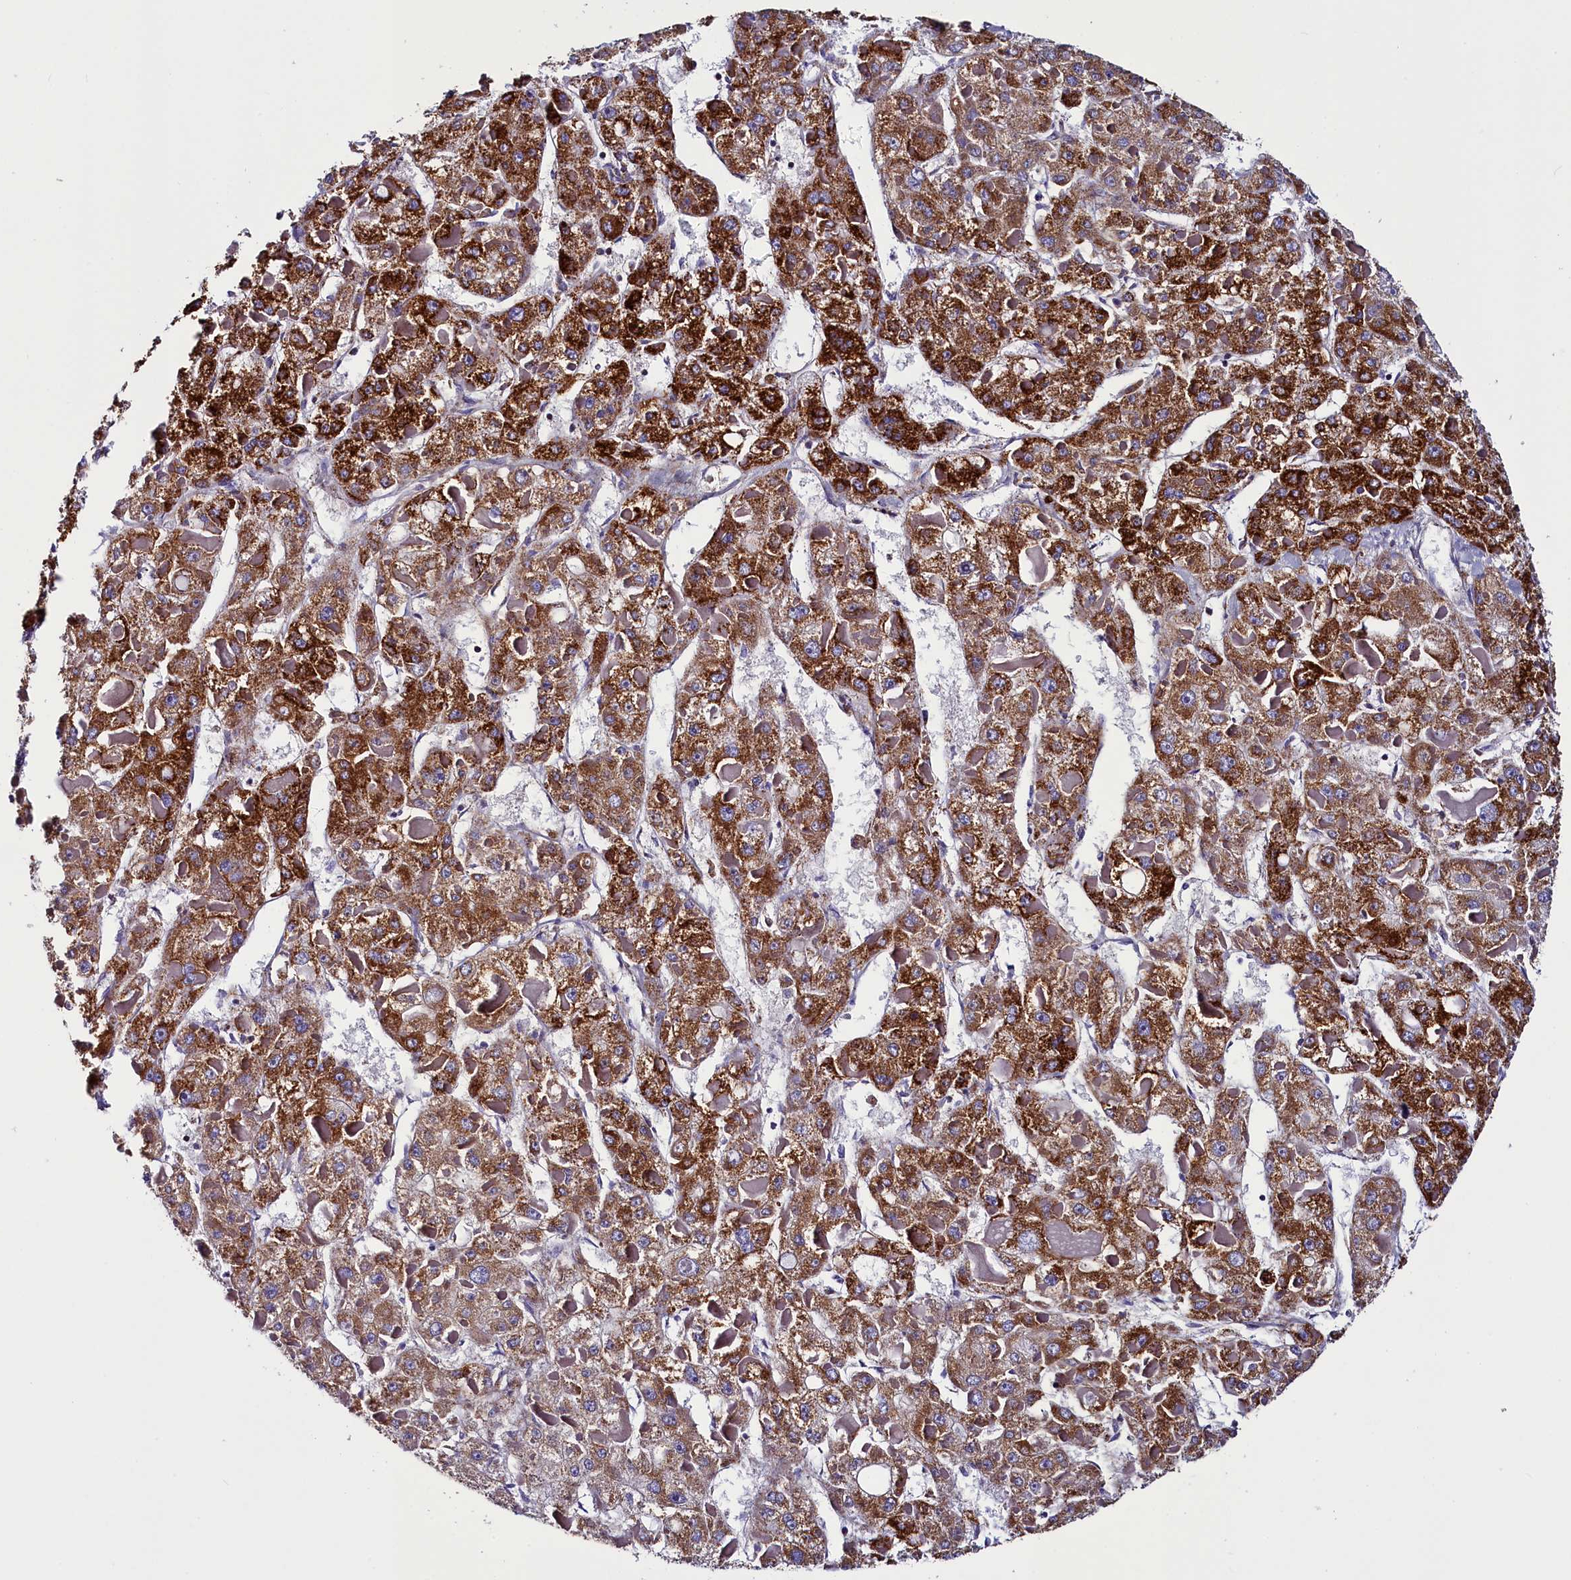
{"staining": {"intensity": "strong", "quantity": ">75%", "location": "cytoplasmic/membranous"}, "tissue": "liver cancer", "cell_type": "Tumor cells", "image_type": "cancer", "snomed": [{"axis": "morphology", "description": "Carcinoma, Hepatocellular, NOS"}, {"axis": "topography", "description": "Liver"}], "caption": "Approximately >75% of tumor cells in liver cancer (hepatocellular carcinoma) demonstrate strong cytoplasmic/membranous protein staining as visualized by brown immunohistochemical staining.", "gene": "SLC39A3", "patient": {"sex": "female", "age": 73}}